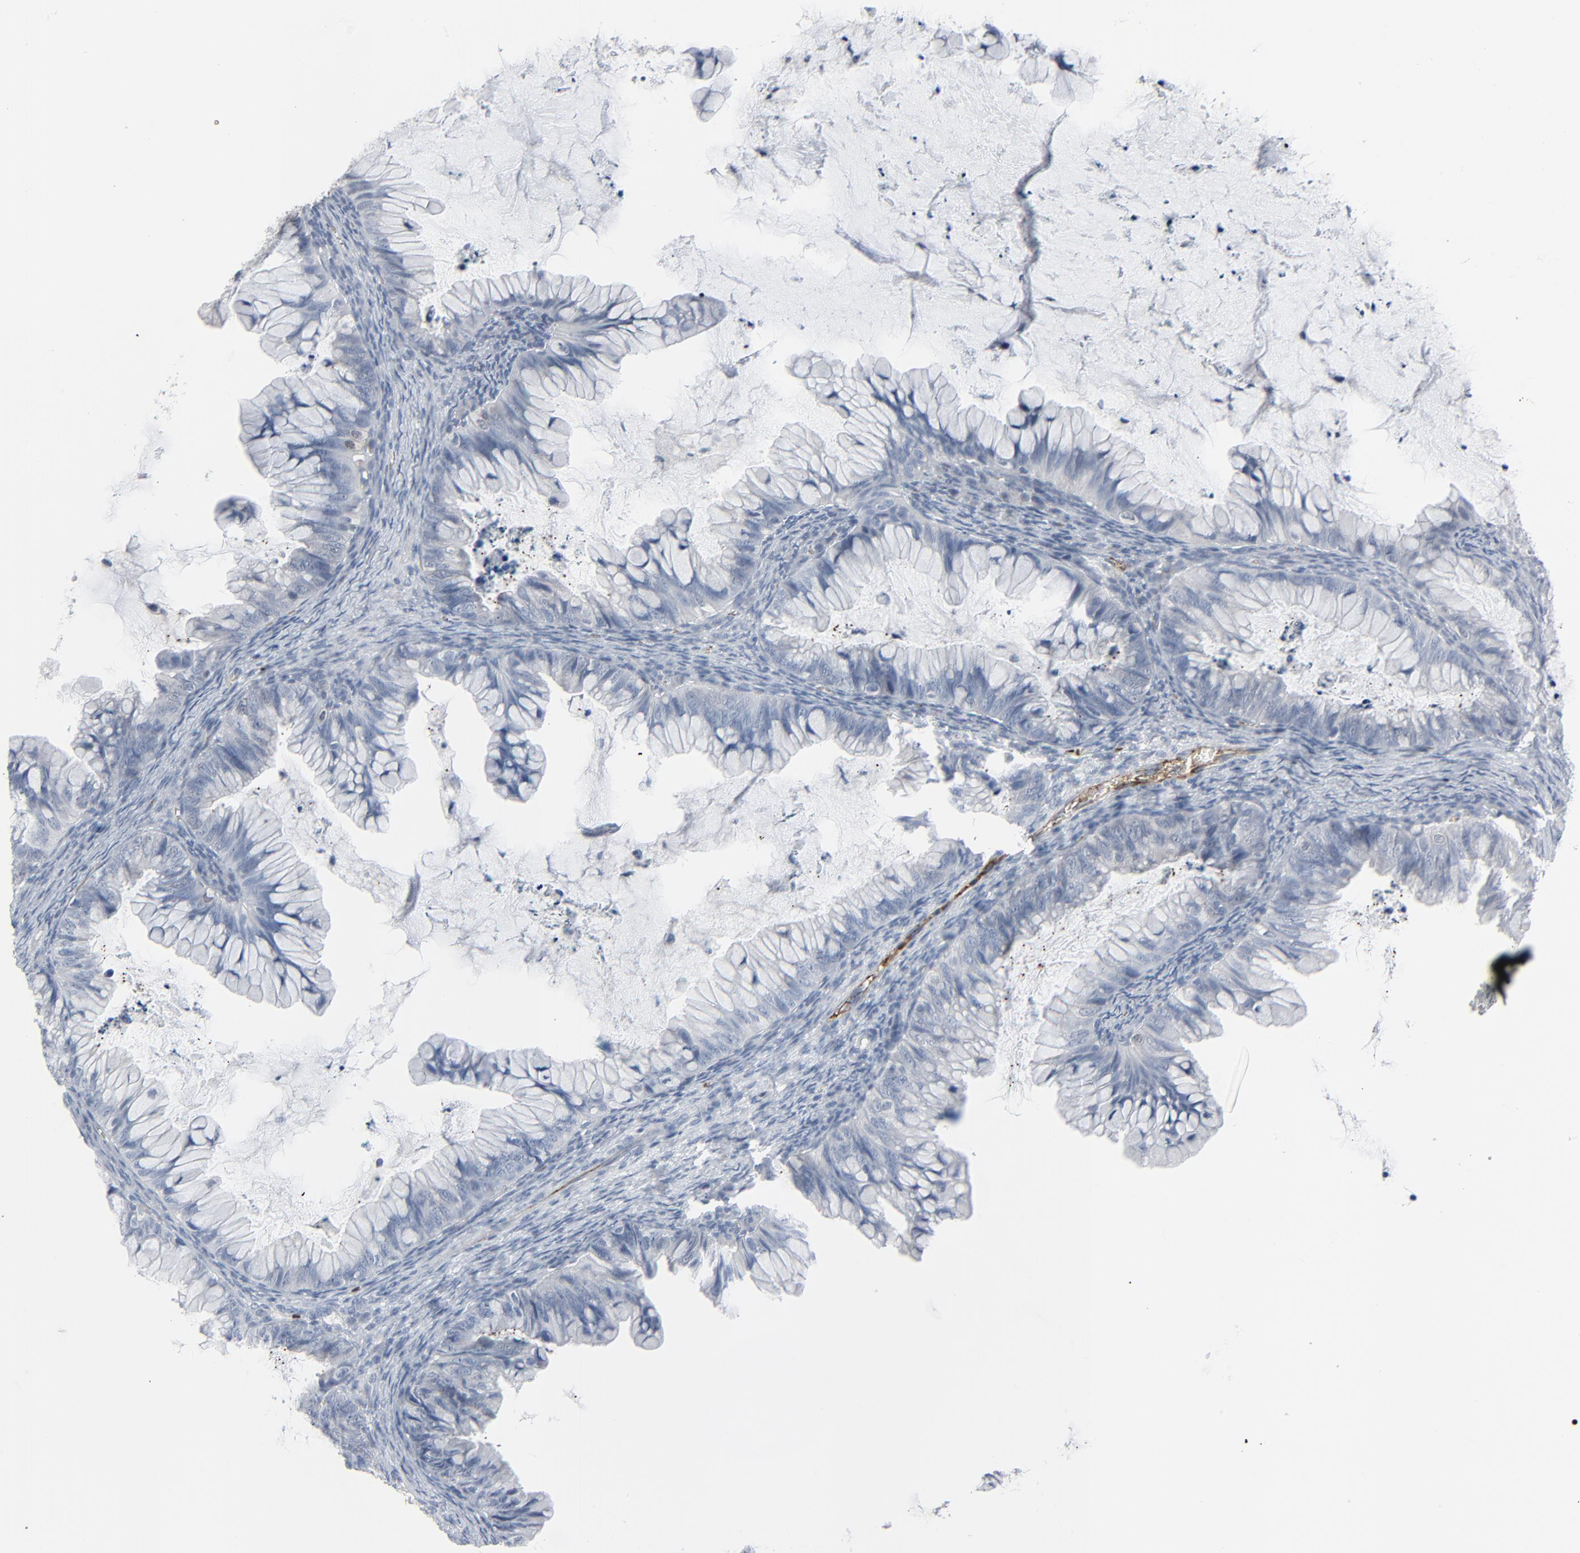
{"staining": {"intensity": "negative", "quantity": "none", "location": "none"}, "tissue": "ovarian cancer", "cell_type": "Tumor cells", "image_type": "cancer", "snomed": [{"axis": "morphology", "description": "Cystadenocarcinoma, mucinous, NOS"}, {"axis": "topography", "description": "Ovary"}], "caption": "Immunohistochemical staining of ovarian cancer (mucinous cystadenocarcinoma) demonstrates no significant staining in tumor cells. The staining is performed using DAB (3,3'-diaminobenzidine) brown chromogen with nuclei counter-stained in using hematoxylin.", "gene": "SAGE1", "patient": {"sex": "female", "age": 36}}